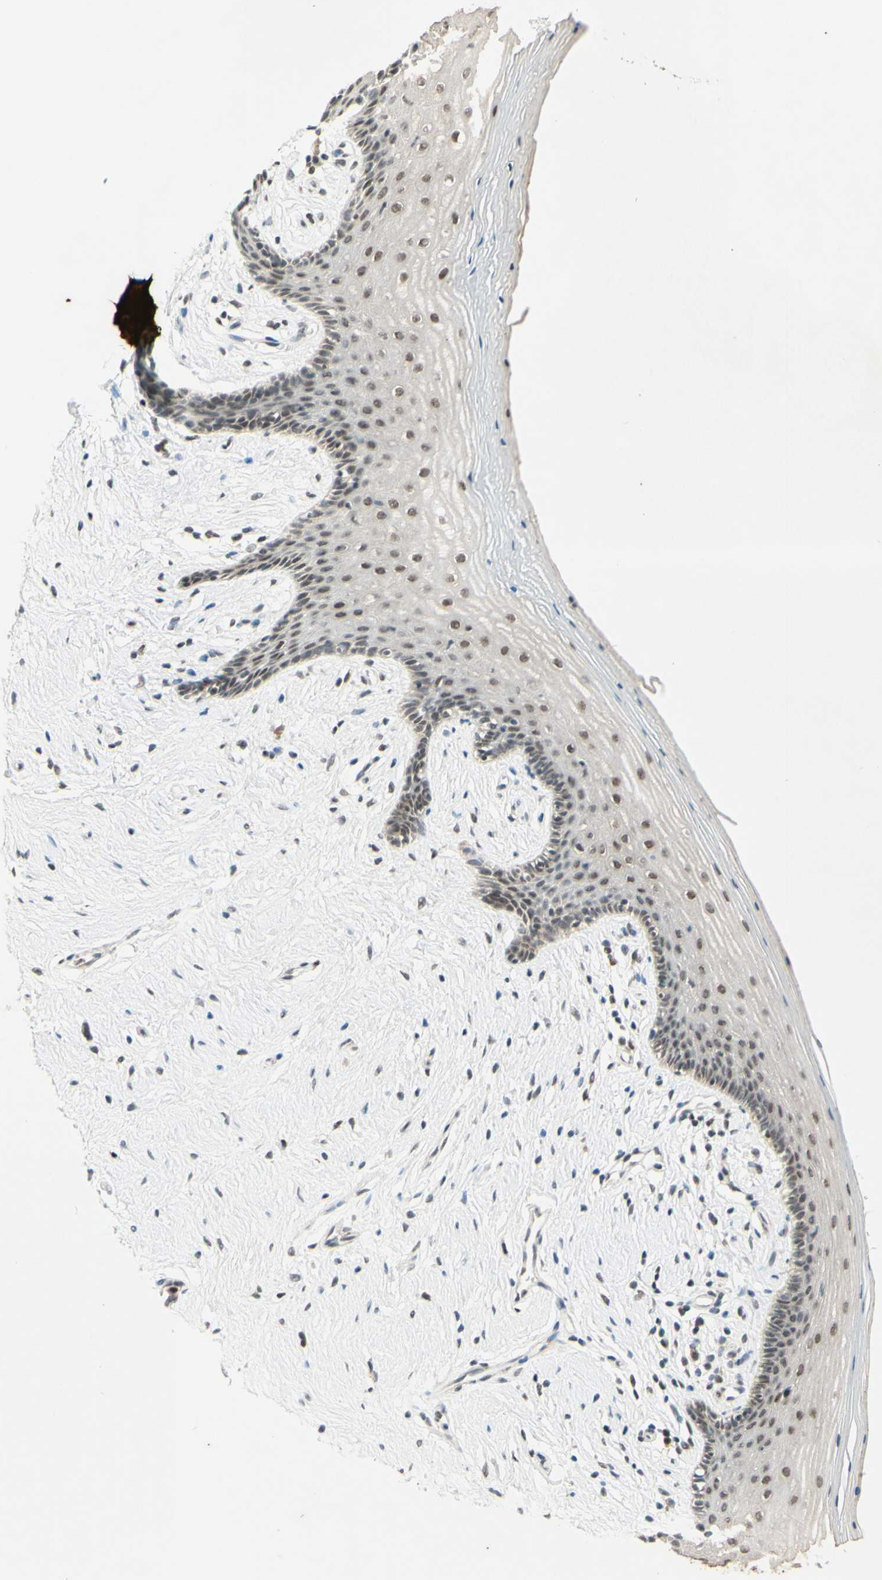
{"staining": {"intensity": "moderate", "quantity": "25%-75%", "location": "nuclear"}, "tissue": "vagina", "cell_type": "Squamous epithelial cells", "image_type": "normal", "snomed": [{"axis": "morphology", "description": "Normal tissue, NOS"}, {"axis": "topography", "description": "Vagina"}], "caption": "An immunohistochemistry (IHC) micrograph of unremarkable tissue is shown. Protein staining in brown labels moderate nuclear positivity in vagina within squamous epithelial cells.", "gene": "SMARCB1", "patient": {"sex": "female", "age": 44}}